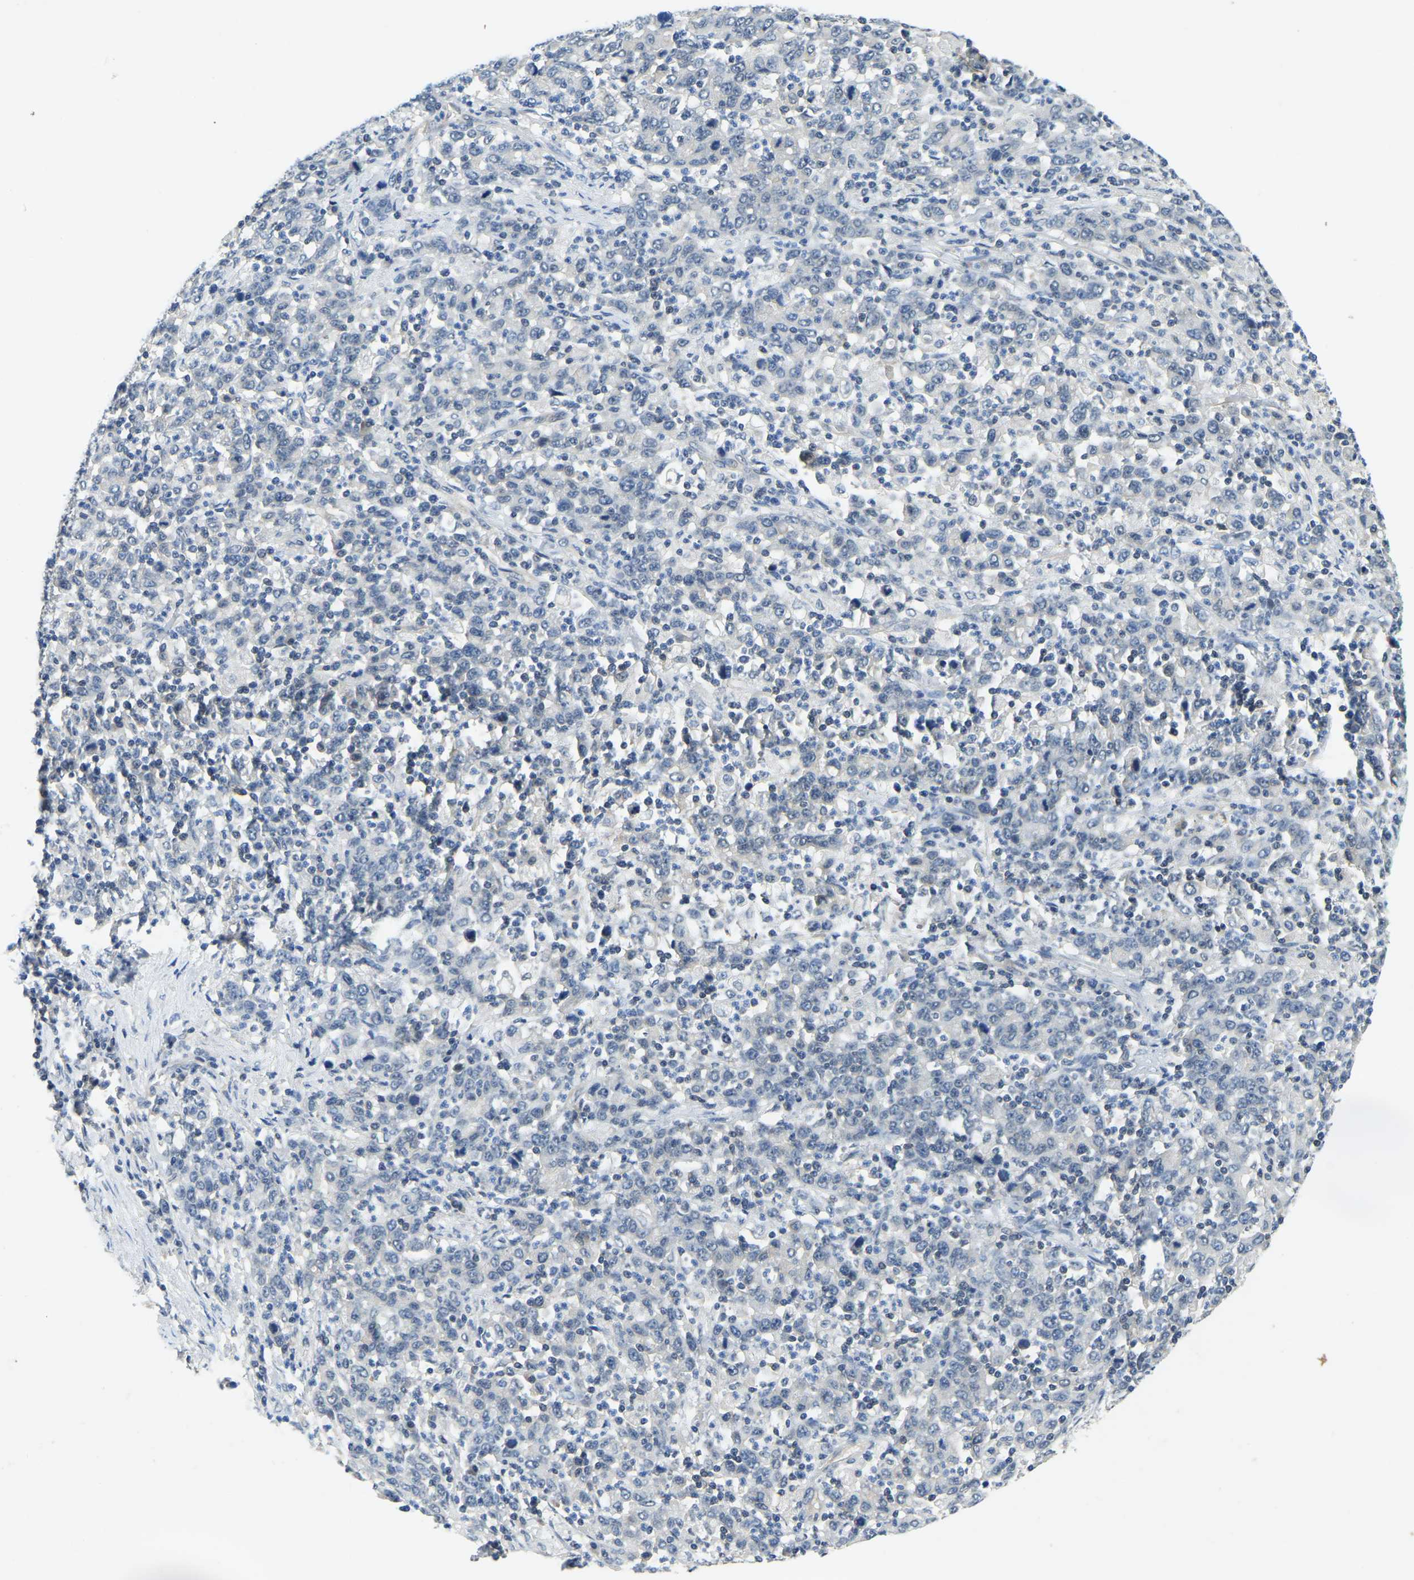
{"staining": {"intensity": "negative", "quantity": "none", "location": "none"}, "tissue": "stomach cancer", "cell_type": "Tumor cells", "image_type": "cancer", "snomed": [{"axis": "morphology", "description": "Adenocarcinoma, NOS"}, {"axis": "topography", "description": "Stomach, upper"}], "caption": "Stomach adenocarcinoma stained for a protein using immunohistochemistry (IHC) demonstrates no expression tumor cells.", "gene": "AHNAK", "patient": {"sex": "male", "age": 69}}